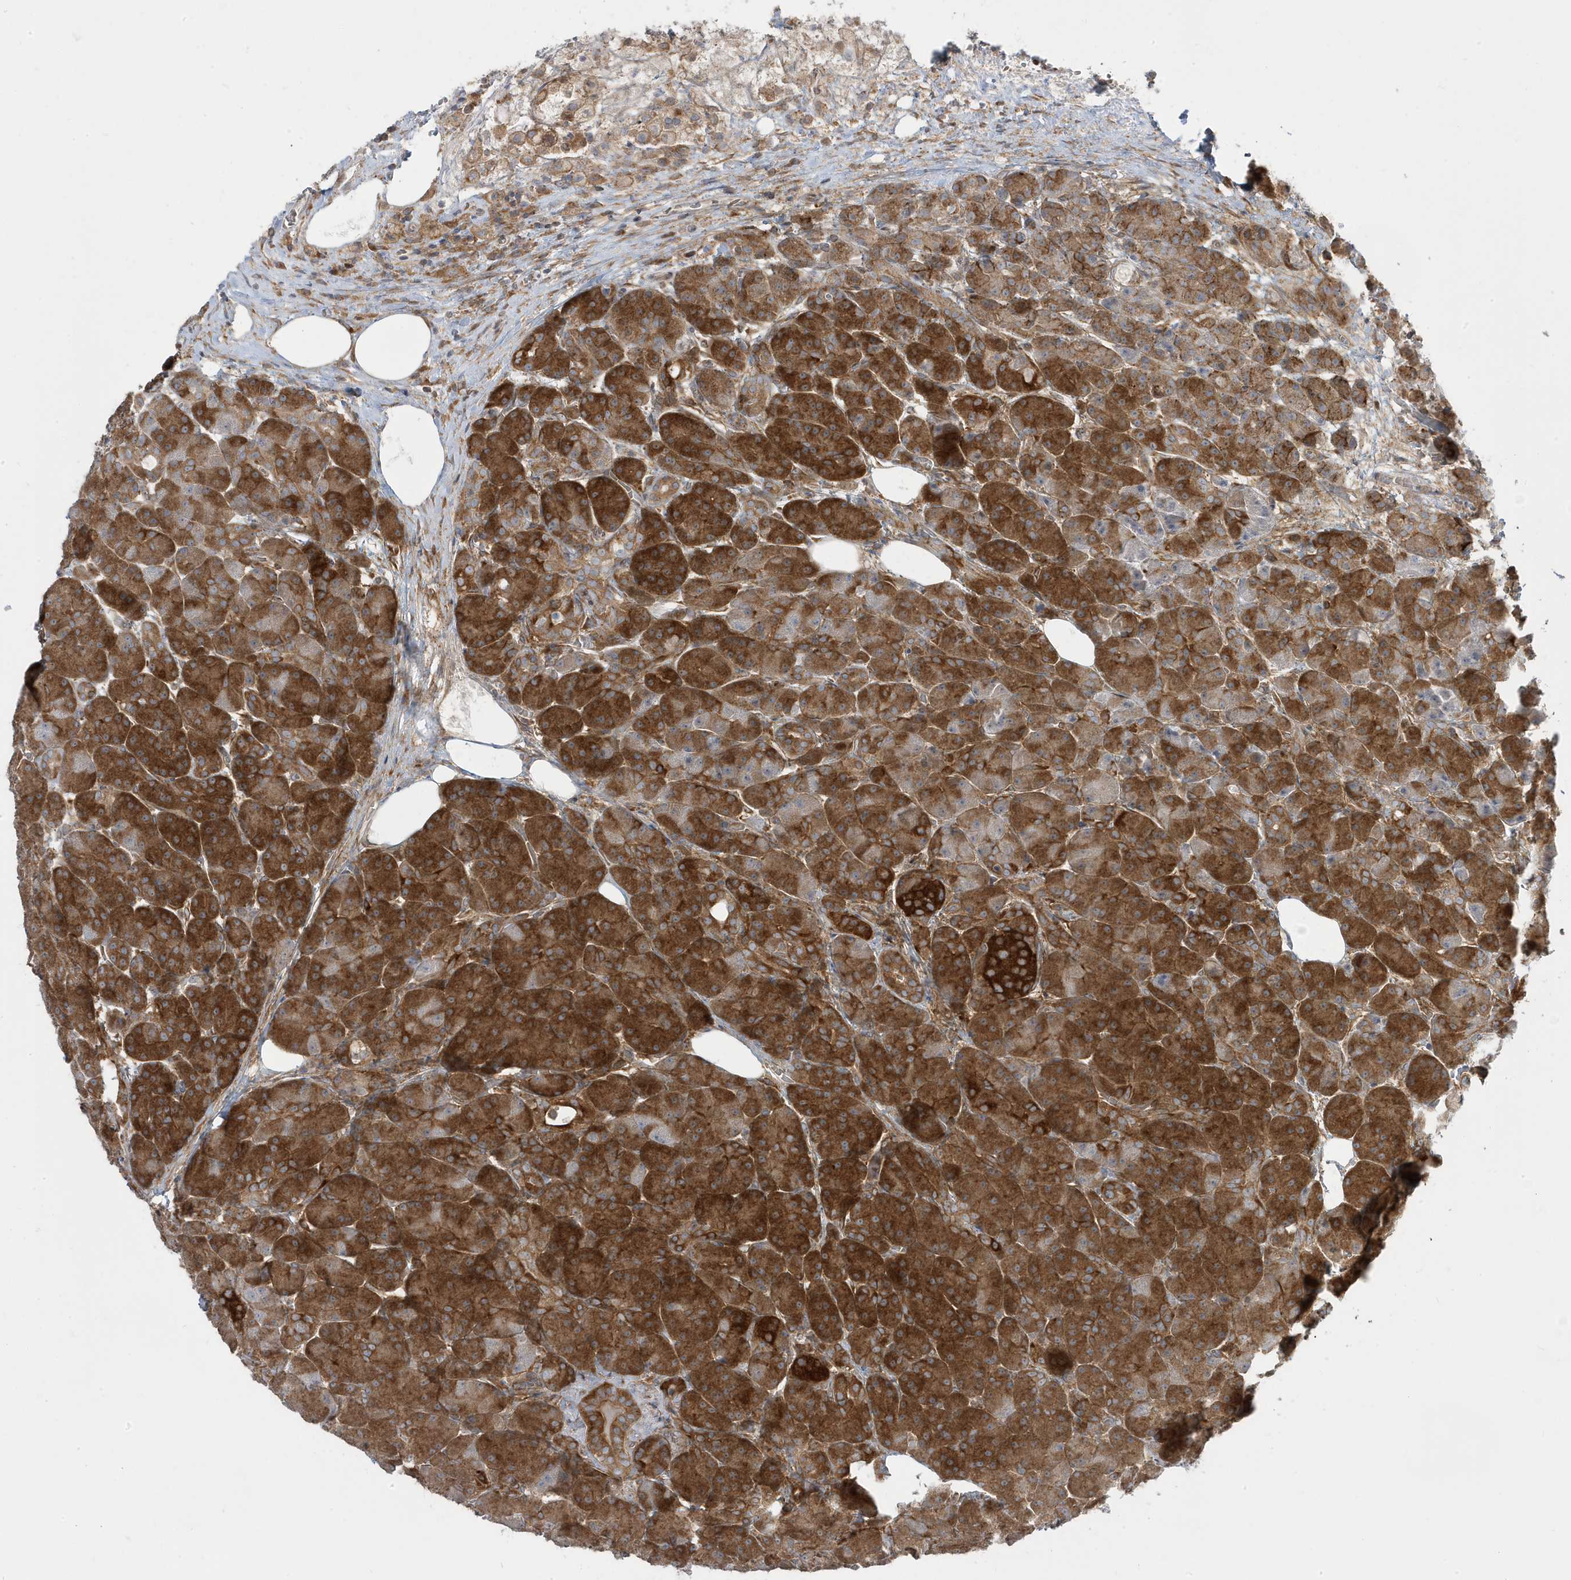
{"staining": {"intensity": "strong", "quantity": ">75%", "location": "cytoplasmic/membranous"}, "tissue": "pancreas", "cell_type": "Exocrine glandular cells", "image_type": "normal", "snomed": [{"axis": "morphology", "description": "Normal tissue, NOS"}, {"axis": "topography", "description": "Pancreas"}], "caption": "Immunohistochemistry image of unremarkable pancreas: human pancreas stained using immunohistochemistry demonstrates high levels of strong protein expression localized specifically in the cytoplasmic/membranous of exocrine glandular cells, appearing as a cytoplasmic/membranous brown color.", "gene": "STAM", "patient": {"sex": "male", "age": 63}}